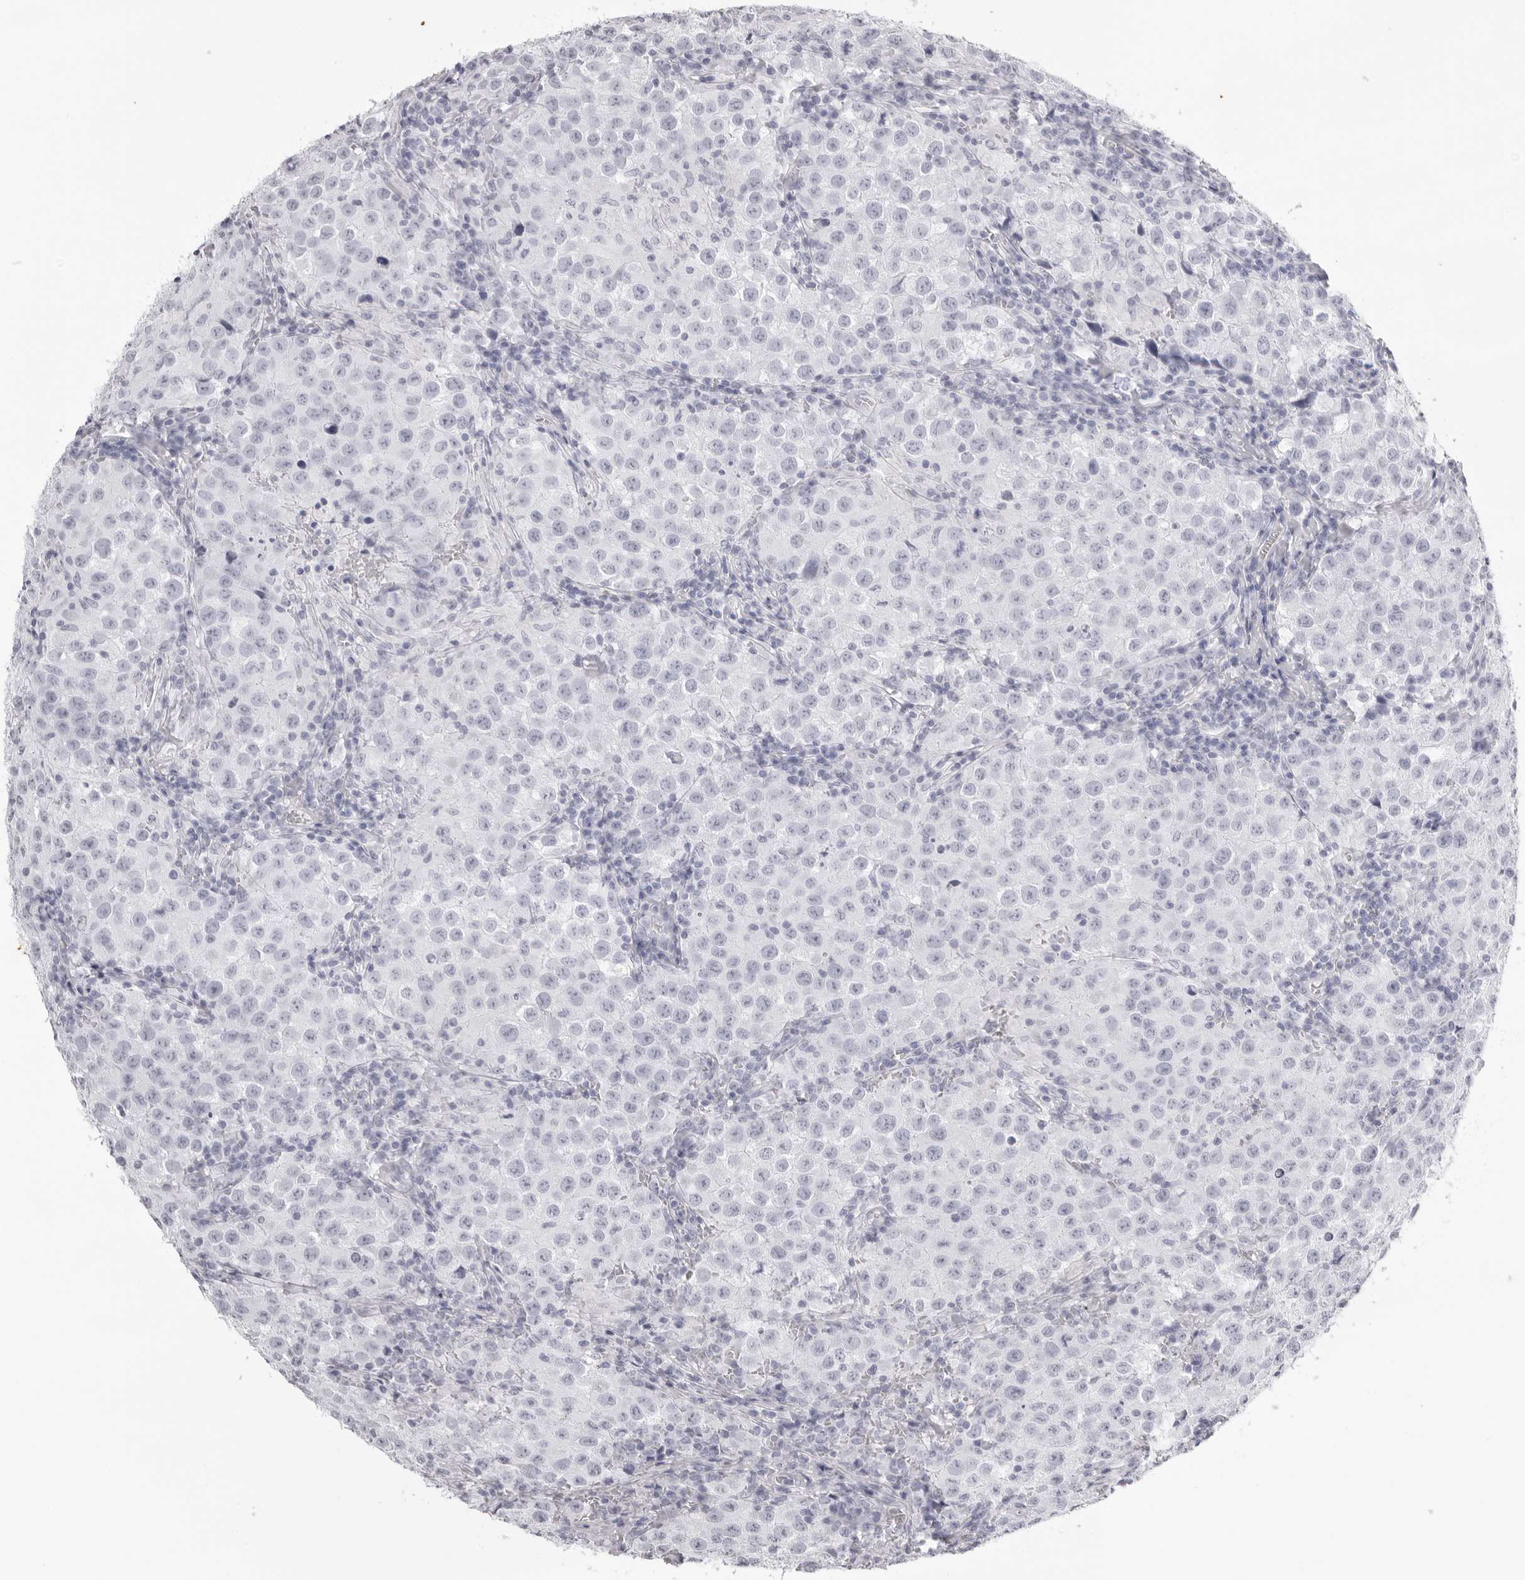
{"staining": {"intensity": "negative", "quantity": "none", "location": "none"}, "tissue": "testis cancer", "cell_type": "Tumor cells", "image_type": "cancer", "snomed": [{"axis": "morphology", "description": "Seminoma, NOS"}, {"axis": "morphology", "description": "Carcinoma, Embryonal, NOS"}, {"axis": "topography", "description": "Testis"}], "caption": "Testis seminoma was stained to show a protein in brown. There is no significant staining in tumor cells.", "gene": "KLK9", "patient": {"sex": "male", "age": 43}}